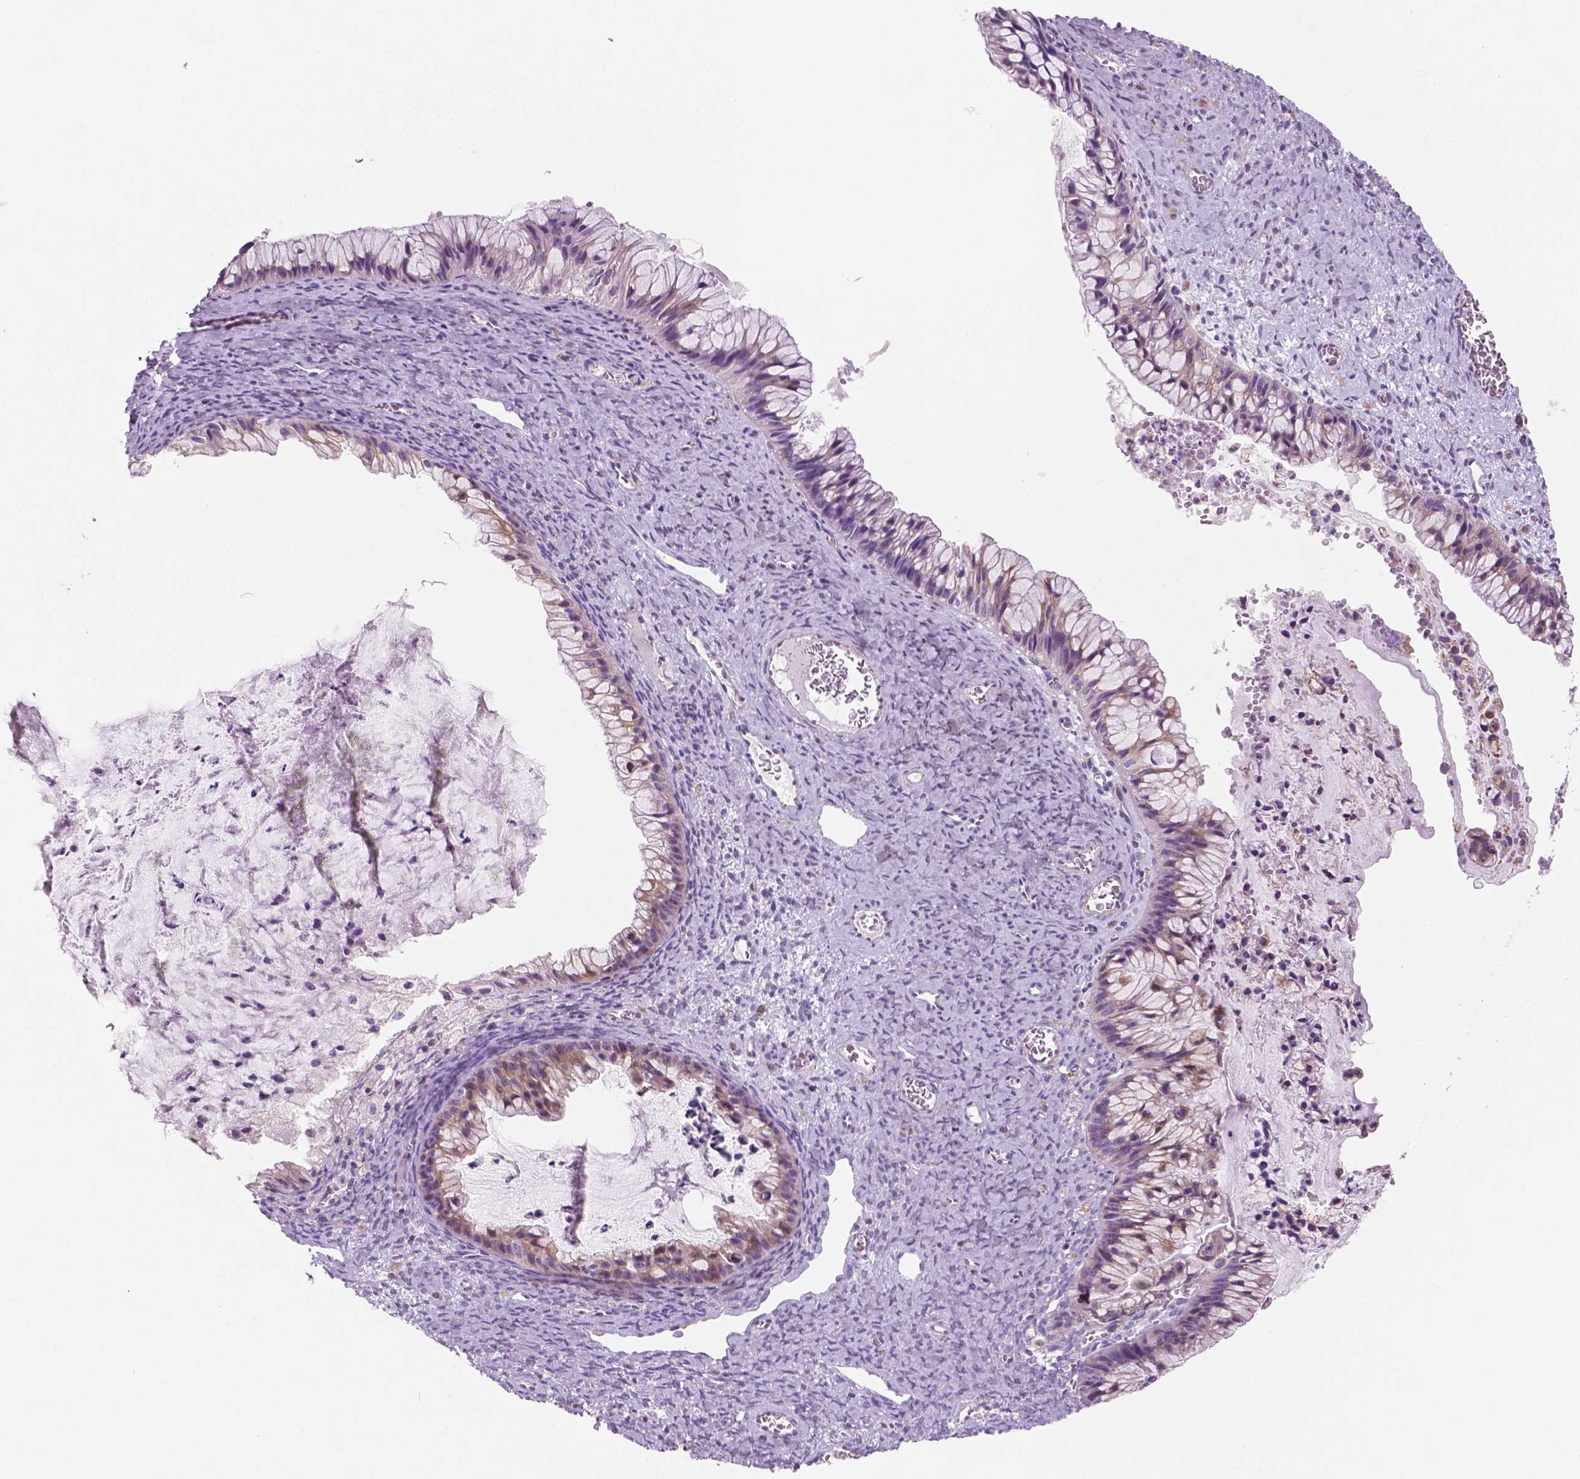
{"staining": {"intensity": "moderate", "quantity": "25%-75%", "location": "cytoplasmic/membranous"}, "tissue": "ovarian cancer", "cell_type": "Tumor cells", "image_type": "cancer", "snomed": [{"axis": "morphology", "description": "Cystadenocarcinoma, mucinous, NOS"}, {"axis": "topography", "description": "Ovary"}], "caption": "Protein expression analysis of human ovarian cancer reveals moderate cytoplasmic/membranous staining in approximately 25%-75% of tumor cells.", "gene": "LRP1B", "patient": {"sex": "female", "age": 72}}